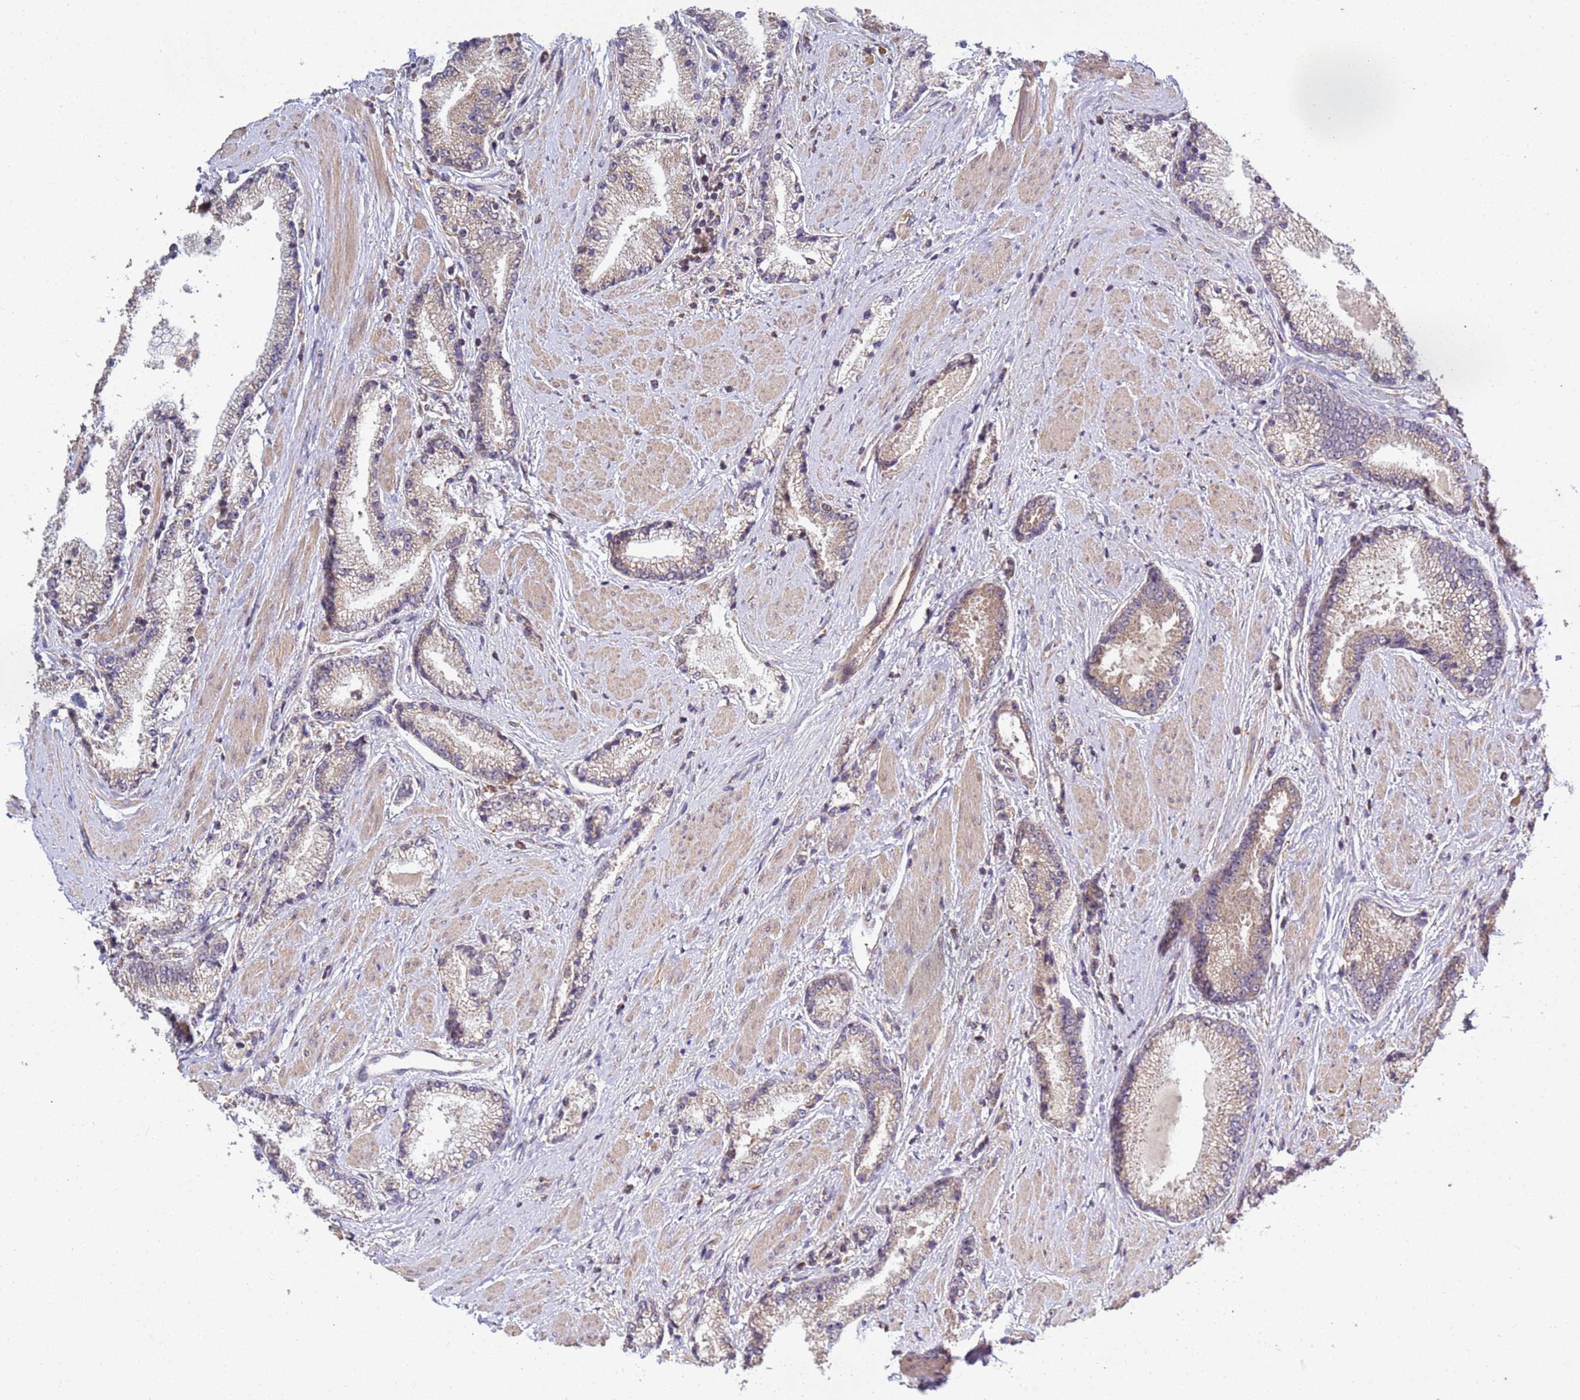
{"staining": {"intensity": "weak", "quantity": "25%-75%", "location": "cytoplasmic/membranous"}, "tissue": "prostate cancer", "cell_type": "Tumor cells", "image_type": "cancer", "snomed": [{"axis": "morphology", "description": "Adenocarcinoma, High grade"}, {"axis": "topography", "description": "Prostate"}], "caption": "Tumor cells exhibit low levels of weak cytoplasmic/membranous expression in about 25%-75% of cells in high-grade adenocarcinoma (prostate).", "gene": "P2RX7", "patient": {"sex": "male", "age": 67}}